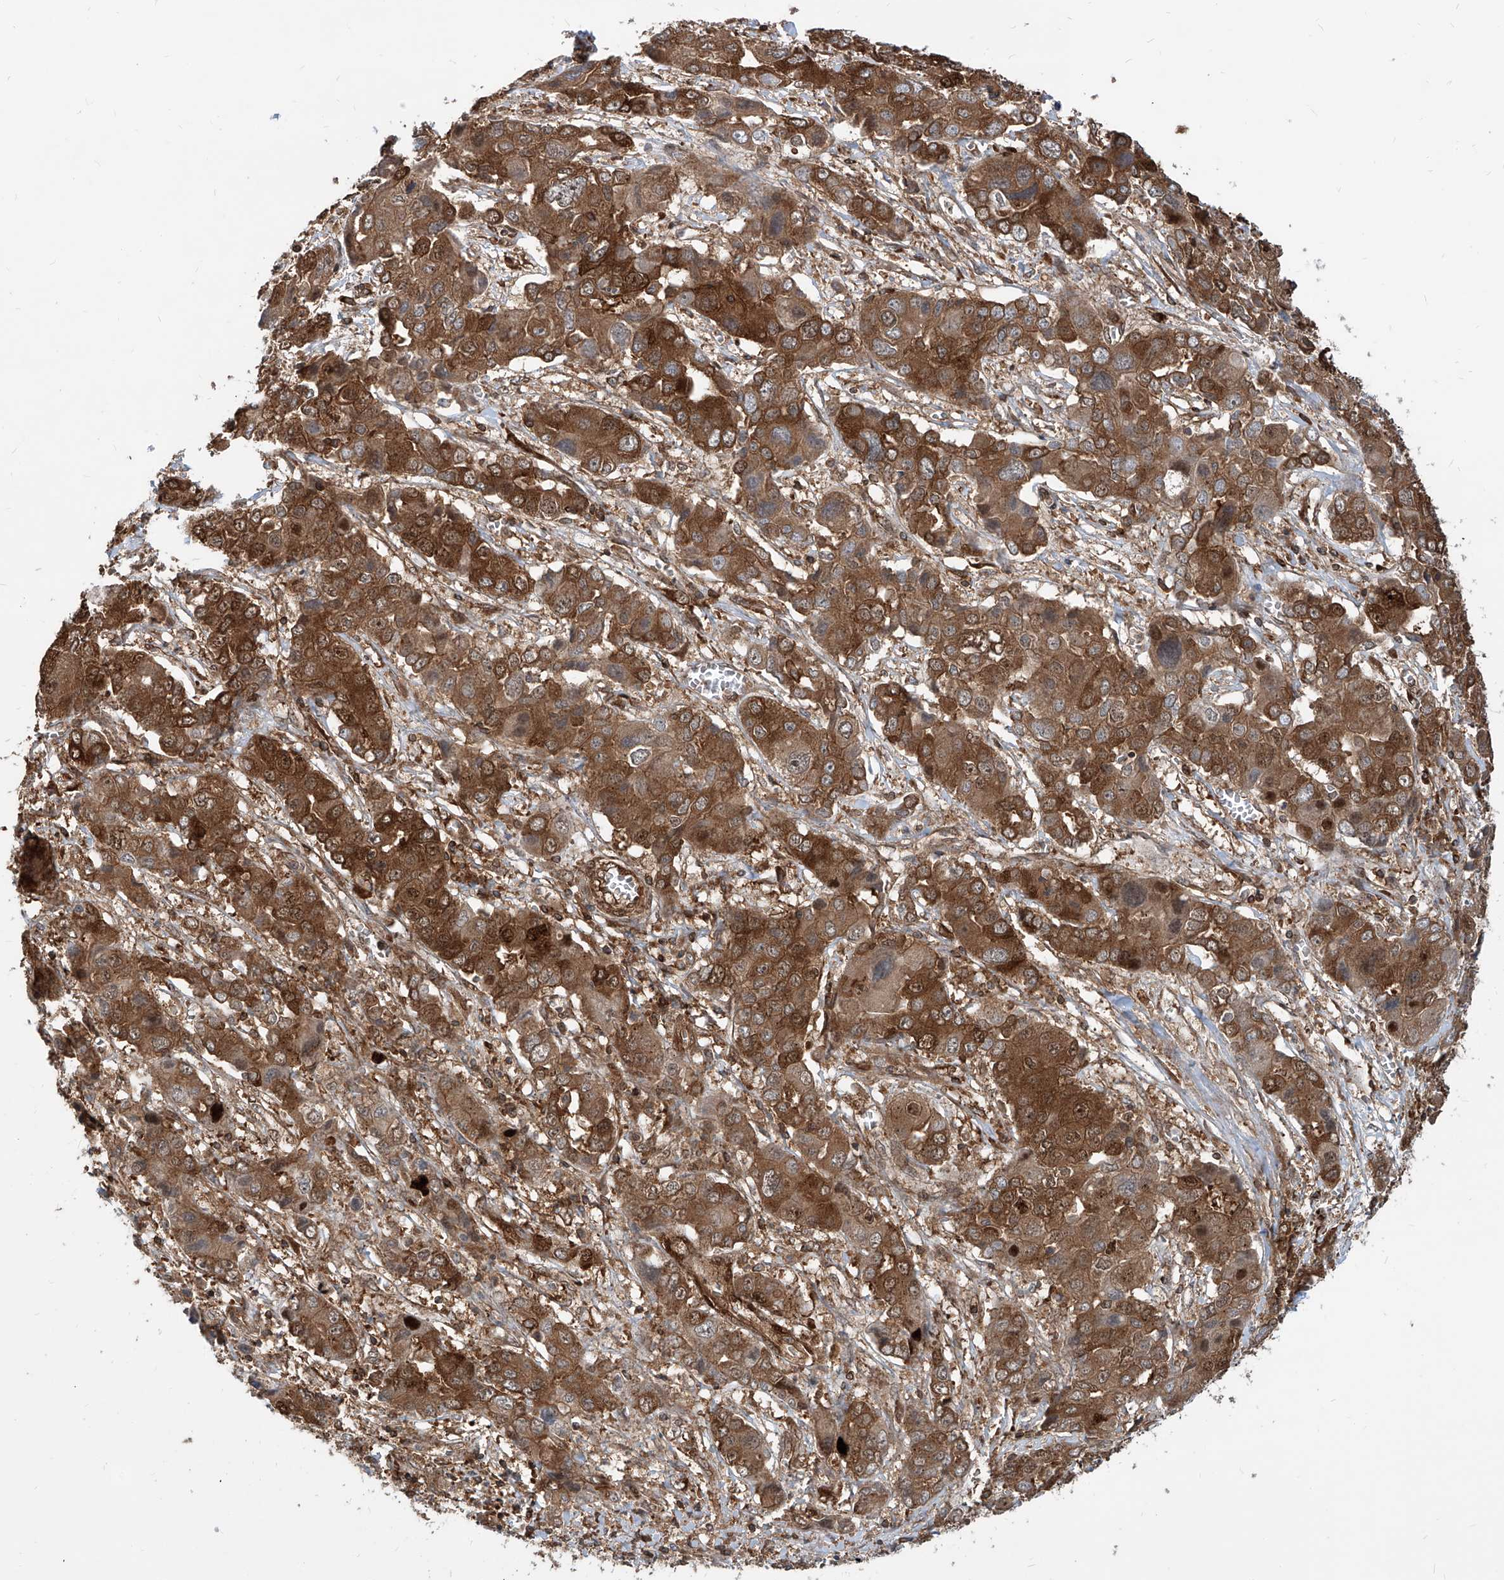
{"staining": {"intensity": "strong", "quantity": ">75%", "location": "cytoplasmic/membranous"}, "tissue": "liver cancer", "cell_type": "Tumor cells", "image_type": "cancer", "snomed": [{"axis": "morphology", "description": "Cholangiocarcinoma"}, {"axis": "topography", "description": "Liver"}], "caption": "Immunohistochemical staining of human liver cancer (cholangiocarcinoma) demonstrates strong cytoplasmic/membranous protein staining in approximately >75% of tumor cells. (DAB IHC with brightfield microscopy, high magnification).", "gene": "MAGED2", "patient": {"sex": "male", "age": 67}}